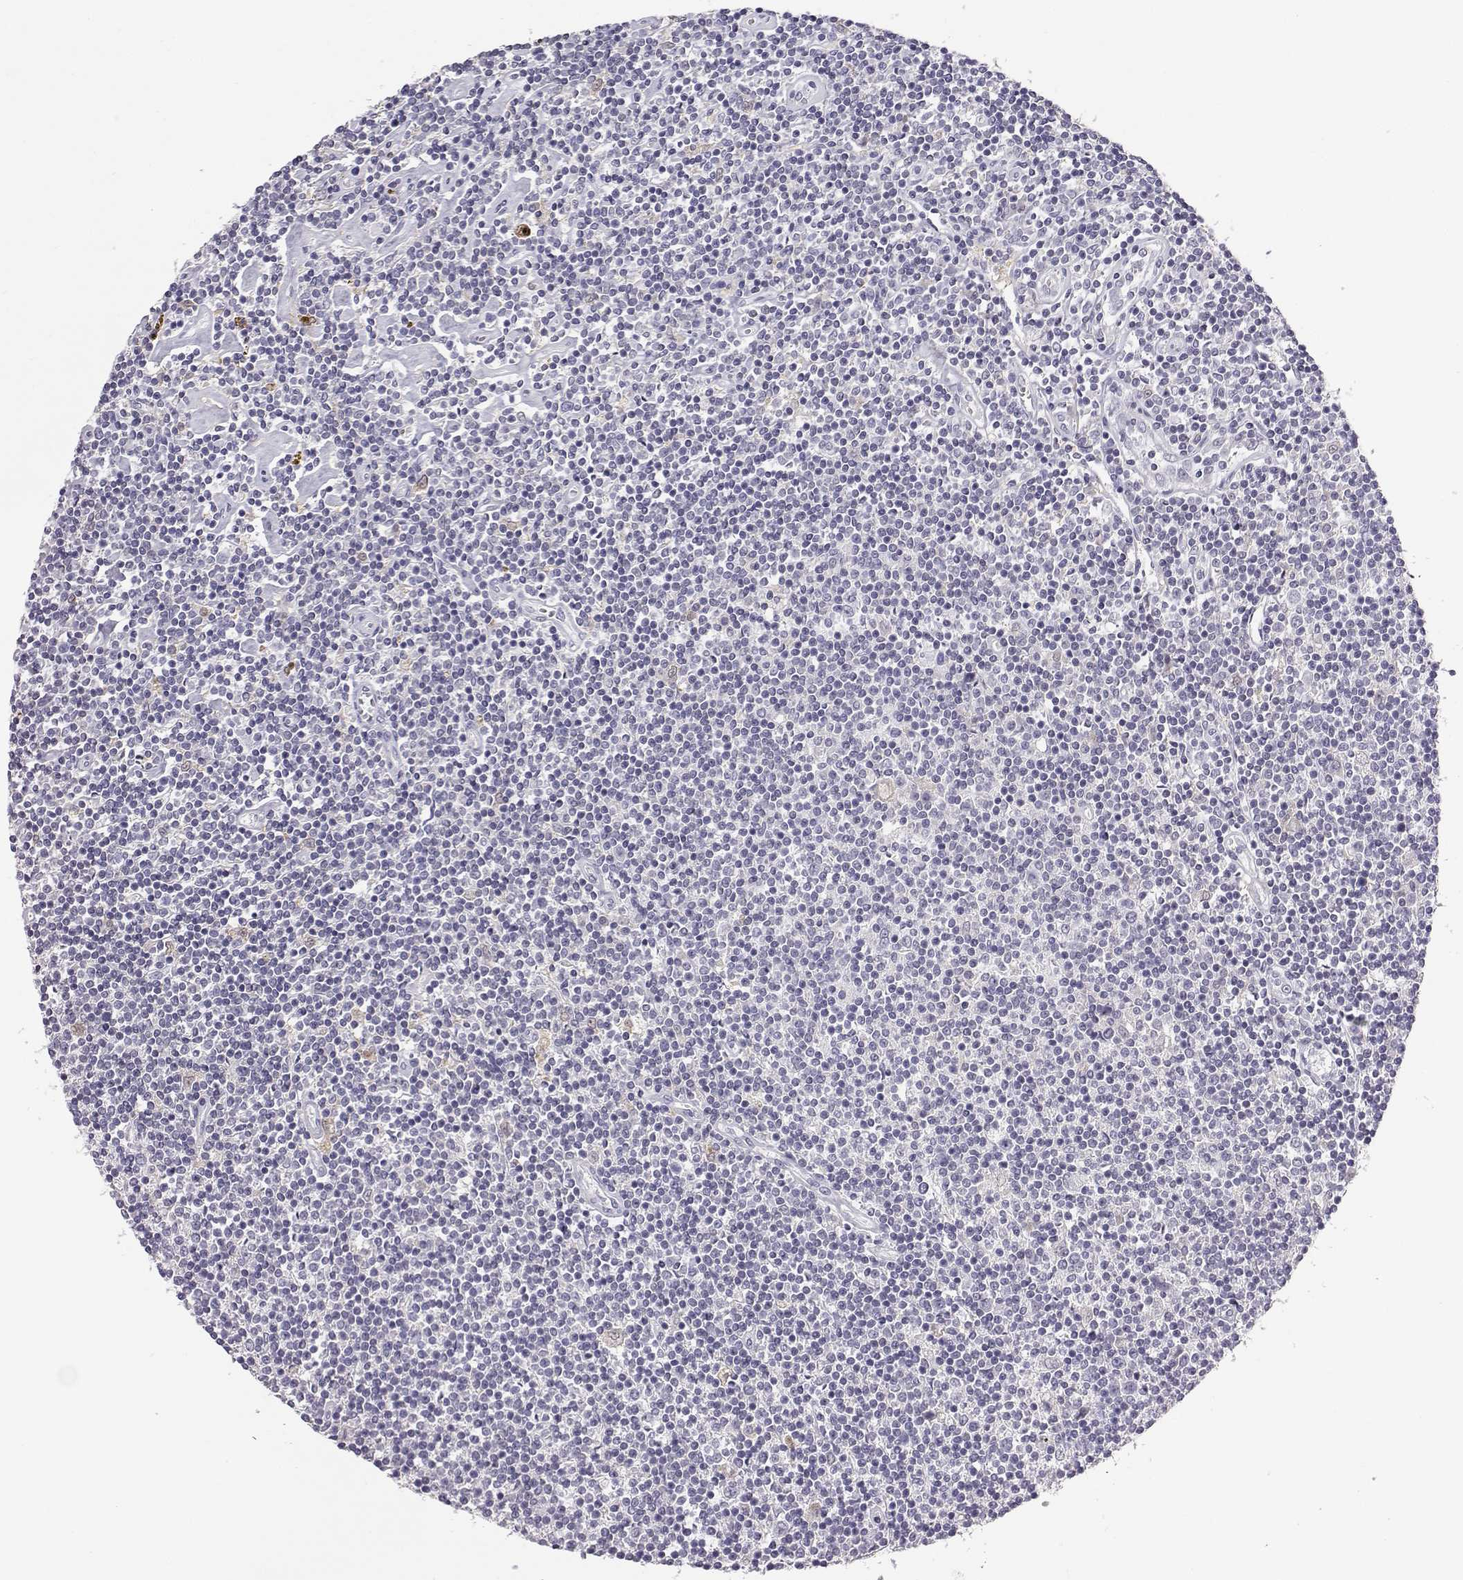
{"staining": {"intensity": "negative", "quantity": "none", "location": "none"}, "tissue": "lymphoma", "cell_type": "Tumor cells", "image_type": "cancer", "snomed": [{"axis": "morphology", "description": "Hodgkin's disease, NOS"}, {"axis": "topography", "description": "Lymph node"}], "caption": "Lymphoma was stained to show a protein in brown. There is no significant positivity in tumor cells.", "gene": "AKR1B1", "patient": {"sex": "male", "age": 40}}